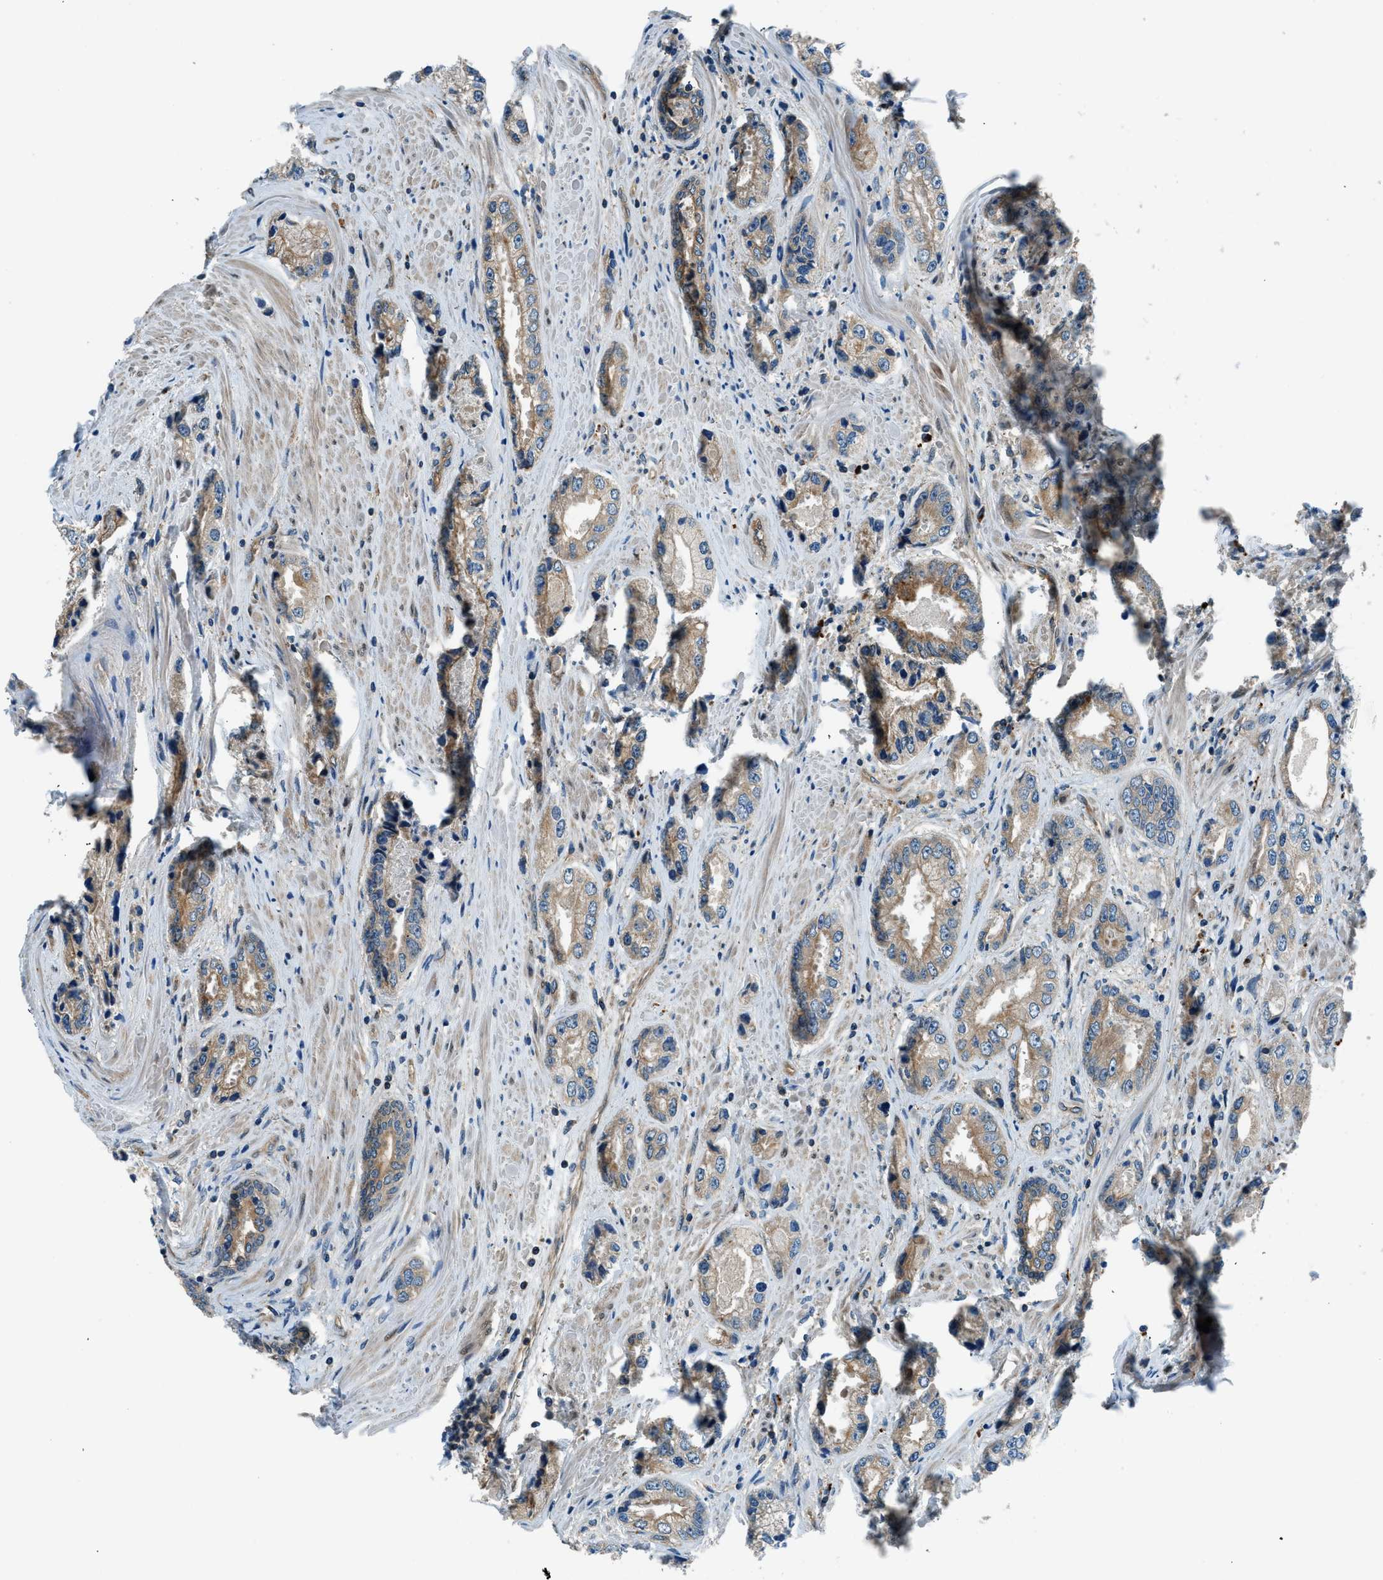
{"staining": {"intensity": "weak", "quantity": ">75%", "location": "cytoplasmic/membranous"}, "tissue": "prostate cancer", "cell_type": "Tumor cells", "image_type": "cancer", "snomed": [{"axis": "morphology", "description": "Adenocarcinoma, High grade"}, {"axis": "topography", "description": "Prostate"}], "caption": "Immunohistochemical staining of prostate cancer shows weak cytoplasmic/membranous protein expression in about >75% of tumor cells.", "gene": "SLC19A2", "patient": {"sex": "male", "age": 61}}